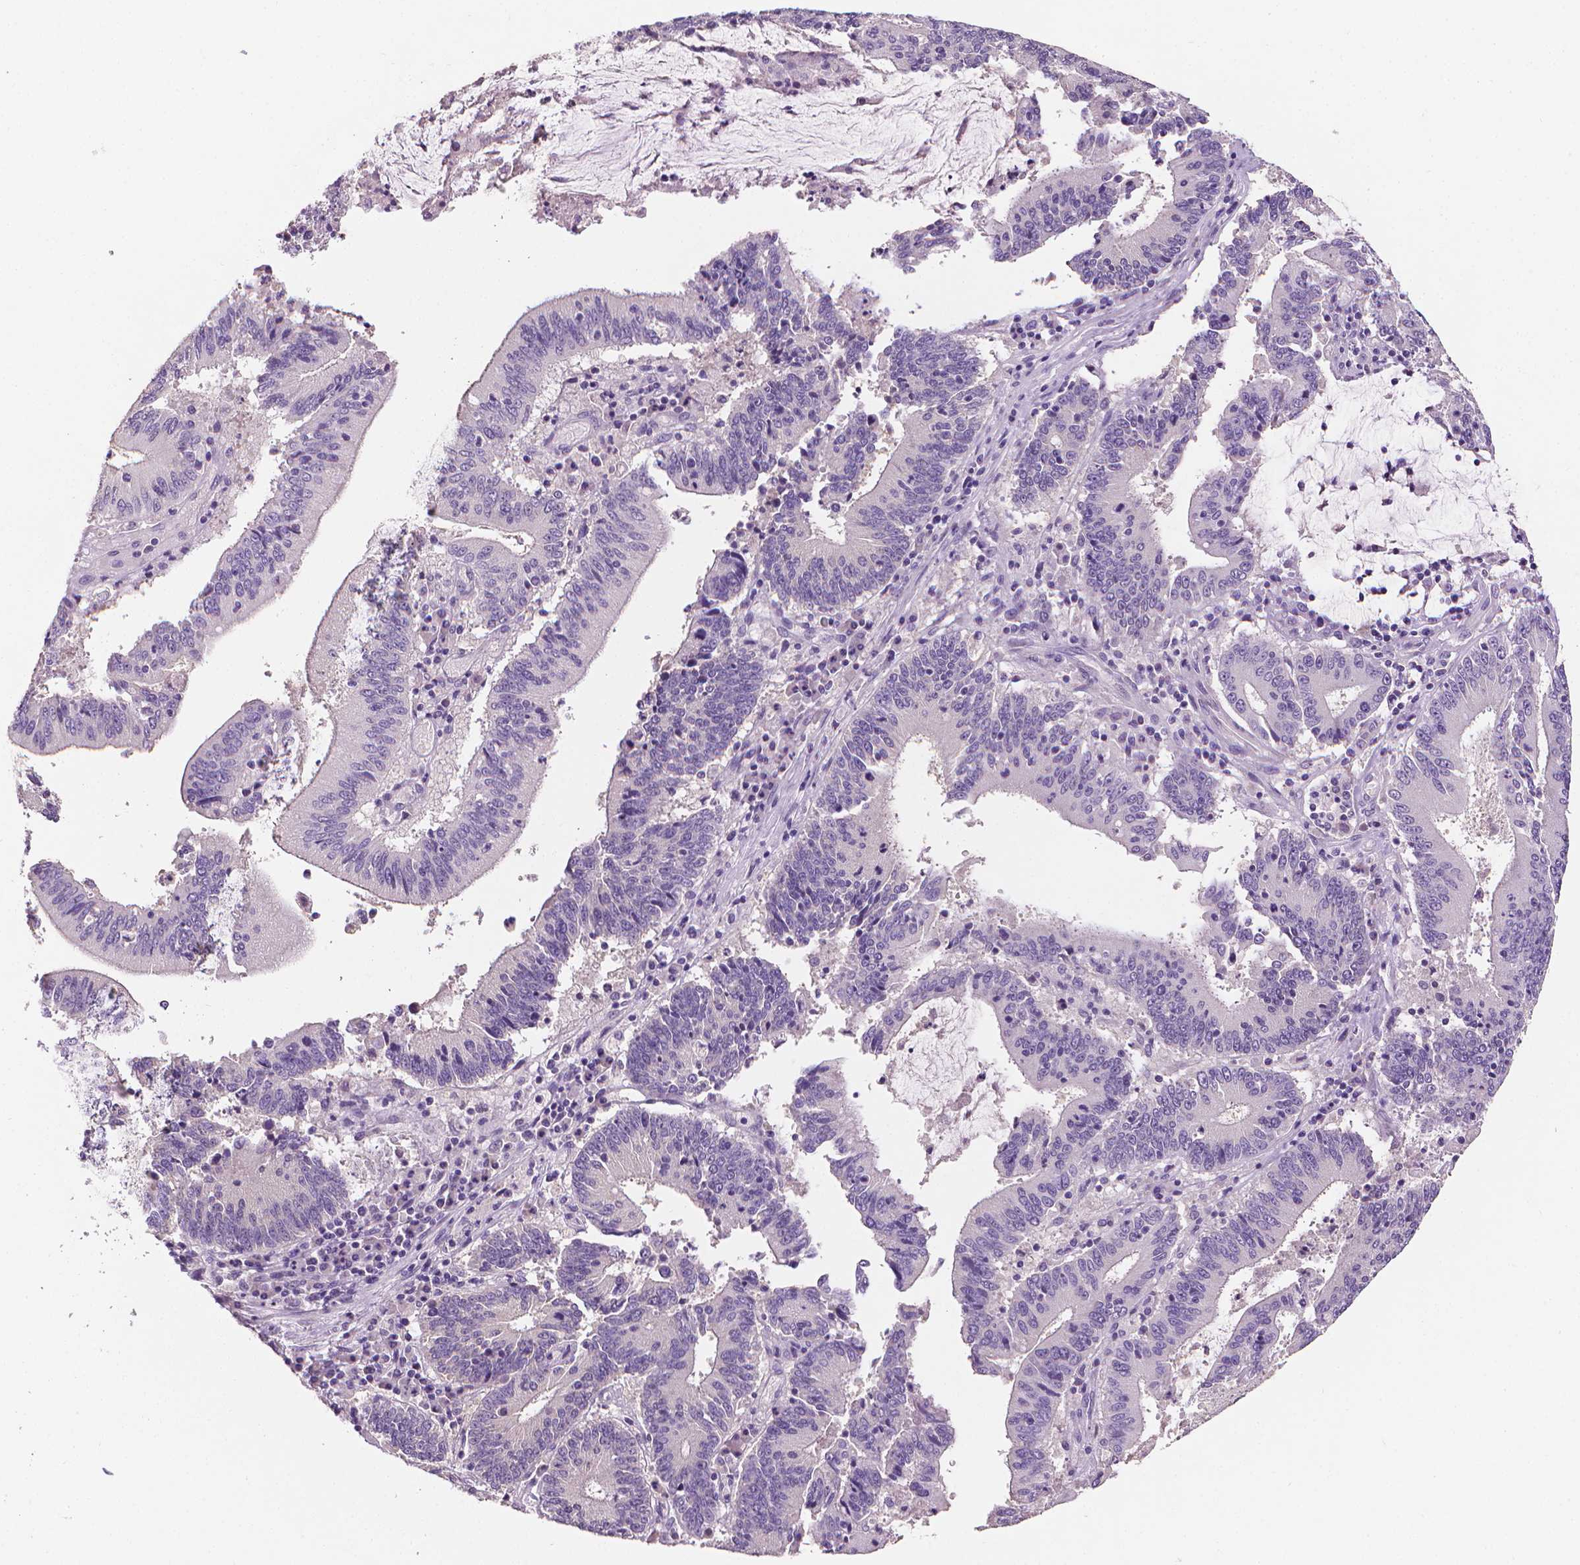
{"staining": {"intensity": "negative", "quantity": "none", "location": "none"}, "tissue": "stomach cancer", "cell_type": "Tumor cells", "image_type": "cancer", "snomed": [{"axis": "morphology", "description": "Adenocarcinoma, NOS"}, {"axis": "topography", "description": "Stomach, upper"}], "caption": "Immunohistochemistry micrograph of neoplastic tissue: human stomach adenocarcinoma stained with DAB exhibits no significant protein expression in tumor cells.", "gene": "FASN", "patient": {"sex": "male", "age": 68}}